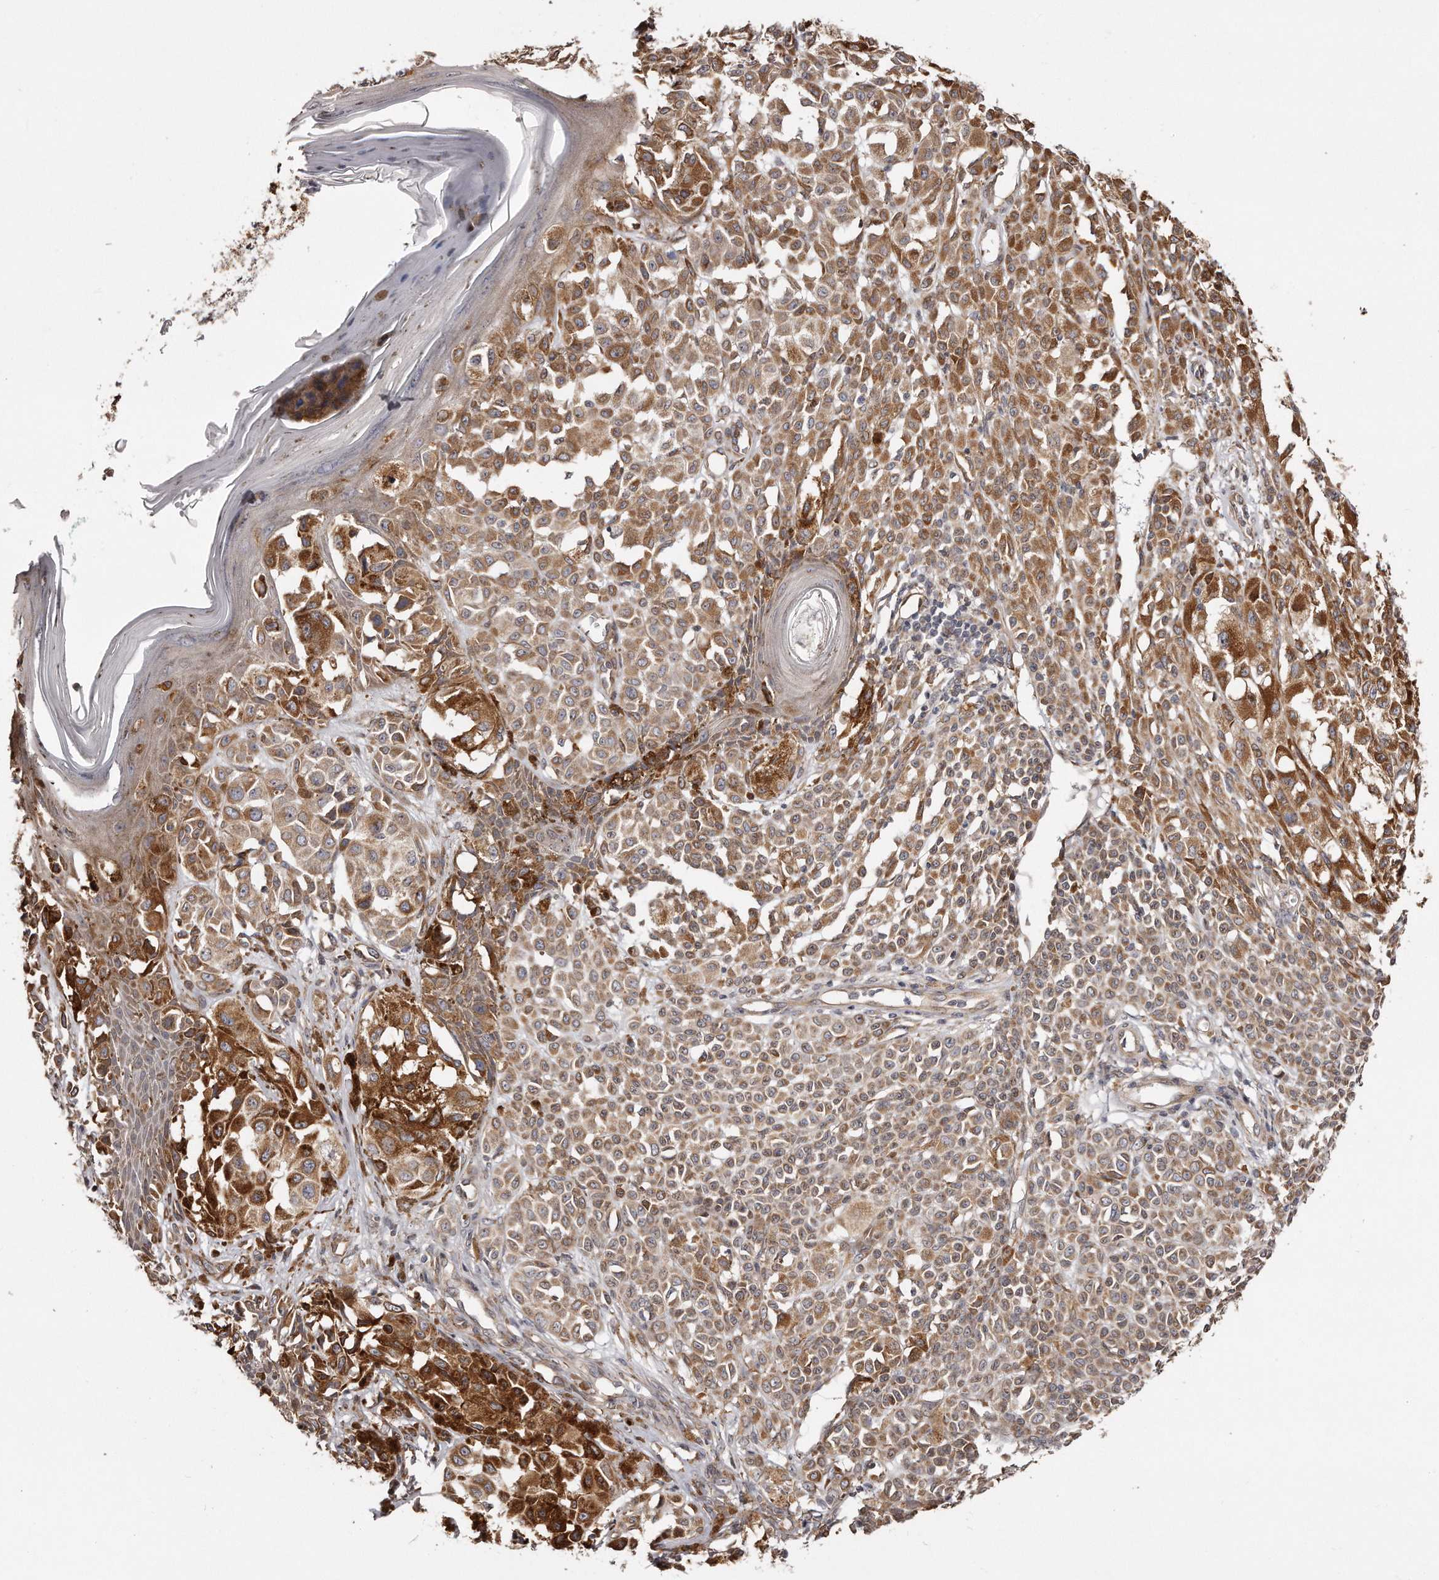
{"staining": {"intensity": "moderate", "quantity": ">75%", "location": "cytoplasmic/membranous"}, "tissue": "melanoma", "cell_type": "Tumor cells", "image_type": "cancer", "snomed": [{"axis": "morphology", "description": "Malignant melanoma, NOS"}, {"axis": "topography", "description": "Skin of leg"}], "caption": "Protein expression by immunohistochemistry (IHC) displays moderate cytoplasmic/membranous expression in approximately >75% of tumor cells in malignant melanoma.", "gene": "TRAPPC14", "patient": {"sex": "female", "age": 72}}